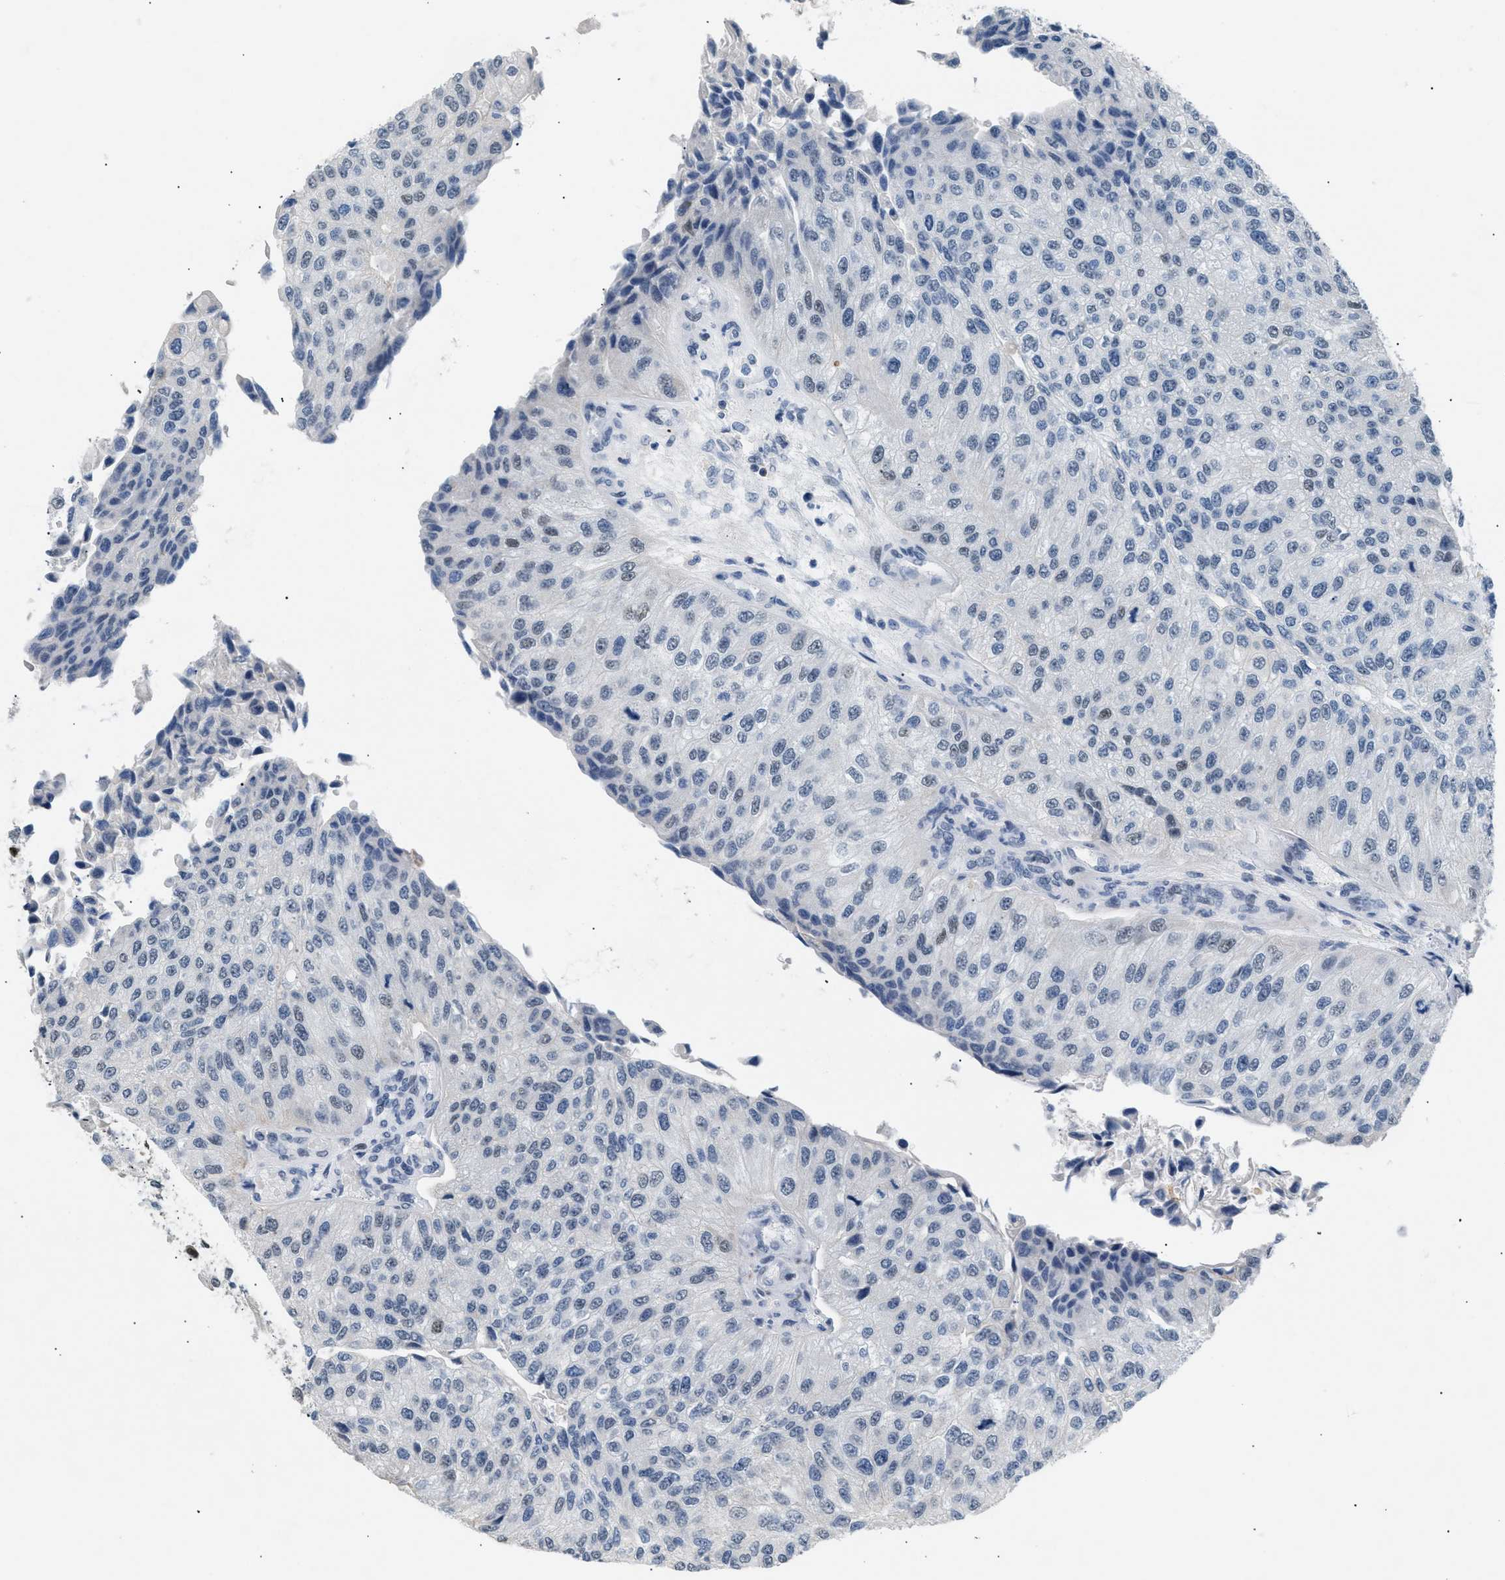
{"staining": {"intensity": "negative", "quantity": "none", "location": "none"}, "tissue": "urothelial cancer", "cell_type": "Tumor cells", "image_type": "cancer", "snomed": [{"axis": "morphology", "description": "Urothelial carcinoma, High grade"}, {"axis": "topography", "description": "Kidney"}, {"axis": "topography", "description": "Urinary bladder"}], "caption": "There is no significant staining in tumor cells of high-grade urothelial carcinoma.", "gene": "KCNC3", "patient": {"sex": "male", "age": 77}}